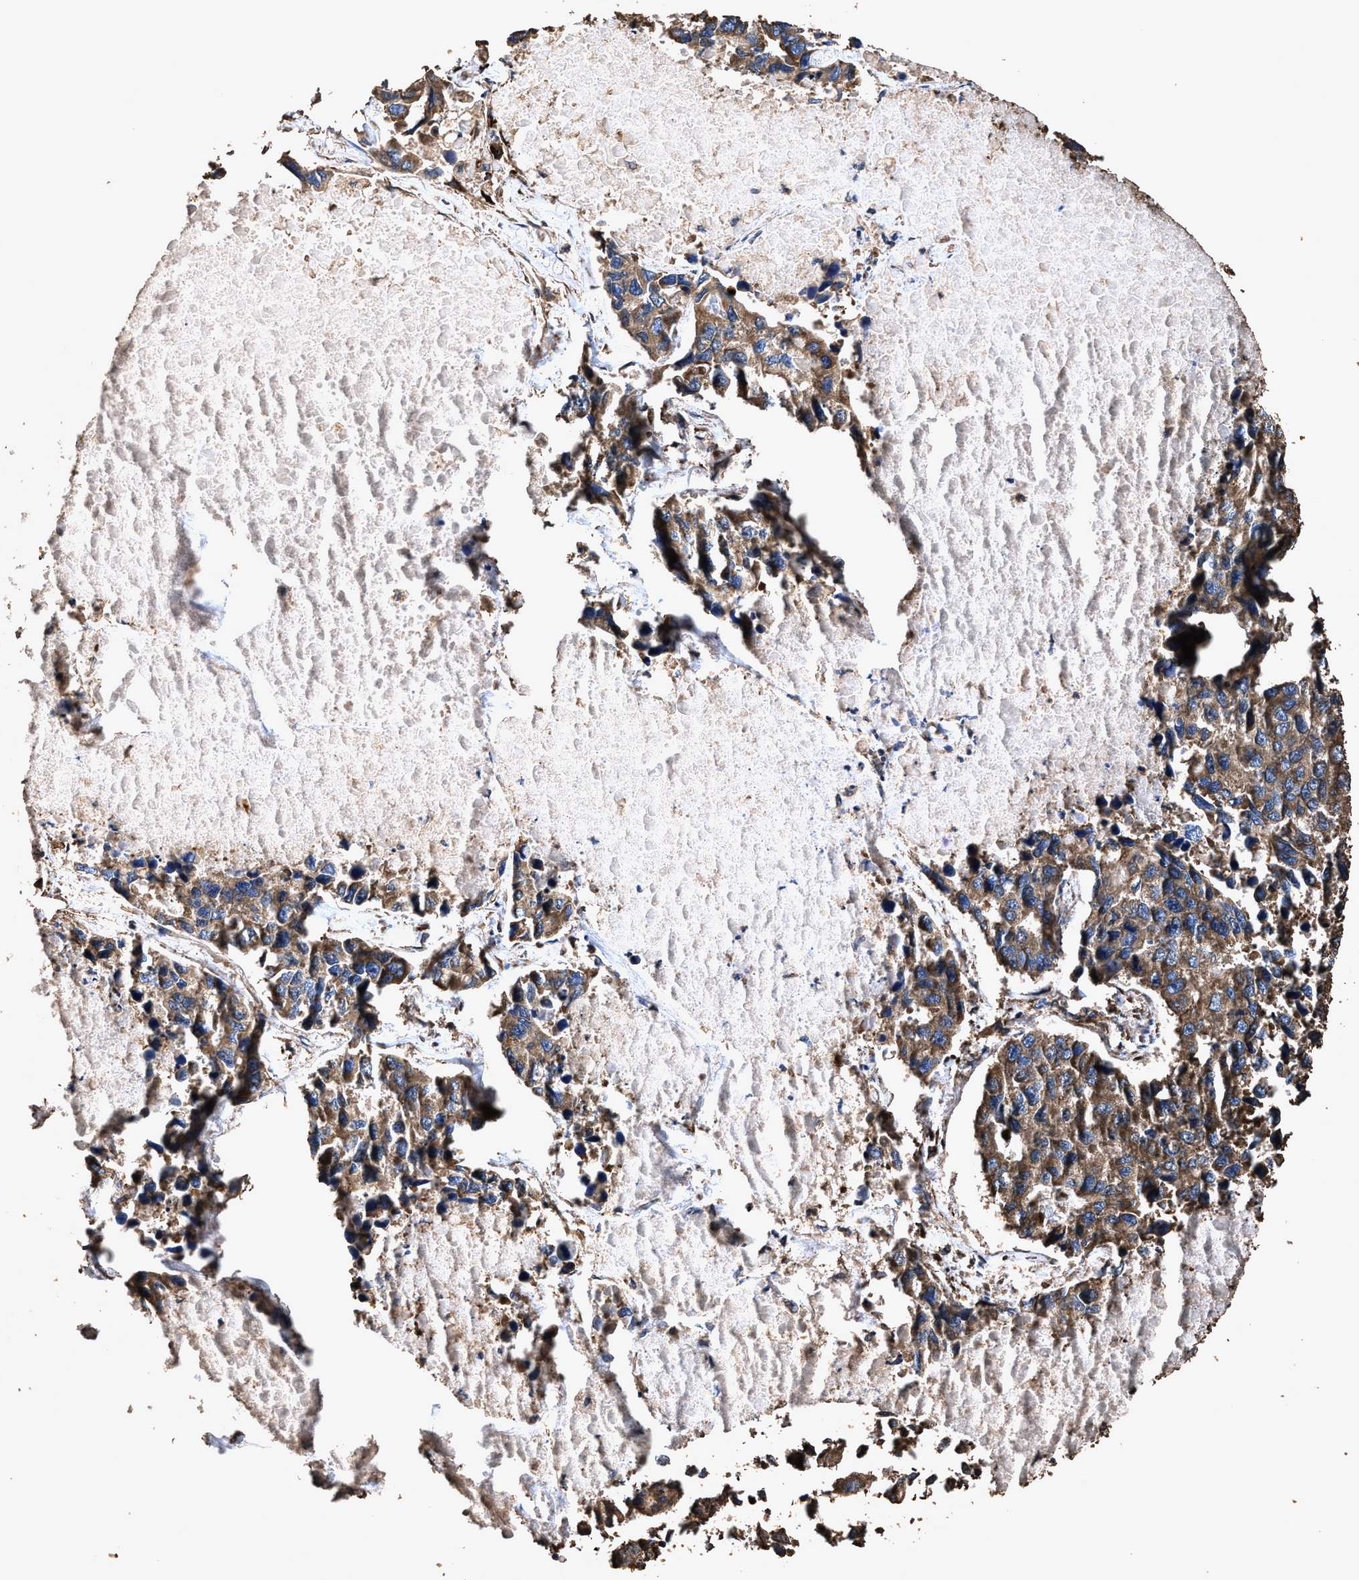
{"staining": {"intensity": "moderate", "quantity": ">75%", "location": "cytoplasmic/membranous"}, "tissue": "lung cancer", "cell_type": "Tumor cells", "image_type": "cancer", "snomed": [{"axis": "morphology", "description": "Adenocarcinoma, NOS"}, {"axis": "topography", "description": "Lung"}], "caption": "Tumor cells show medium levels of moderate cytoplasmic/membranous positivity in about >75% of cells in adenocarcinoma (lung). Nuclei are stained in blue.", "gene": "ZMYND19", "patient": {"sex": "male", "age": 64}}